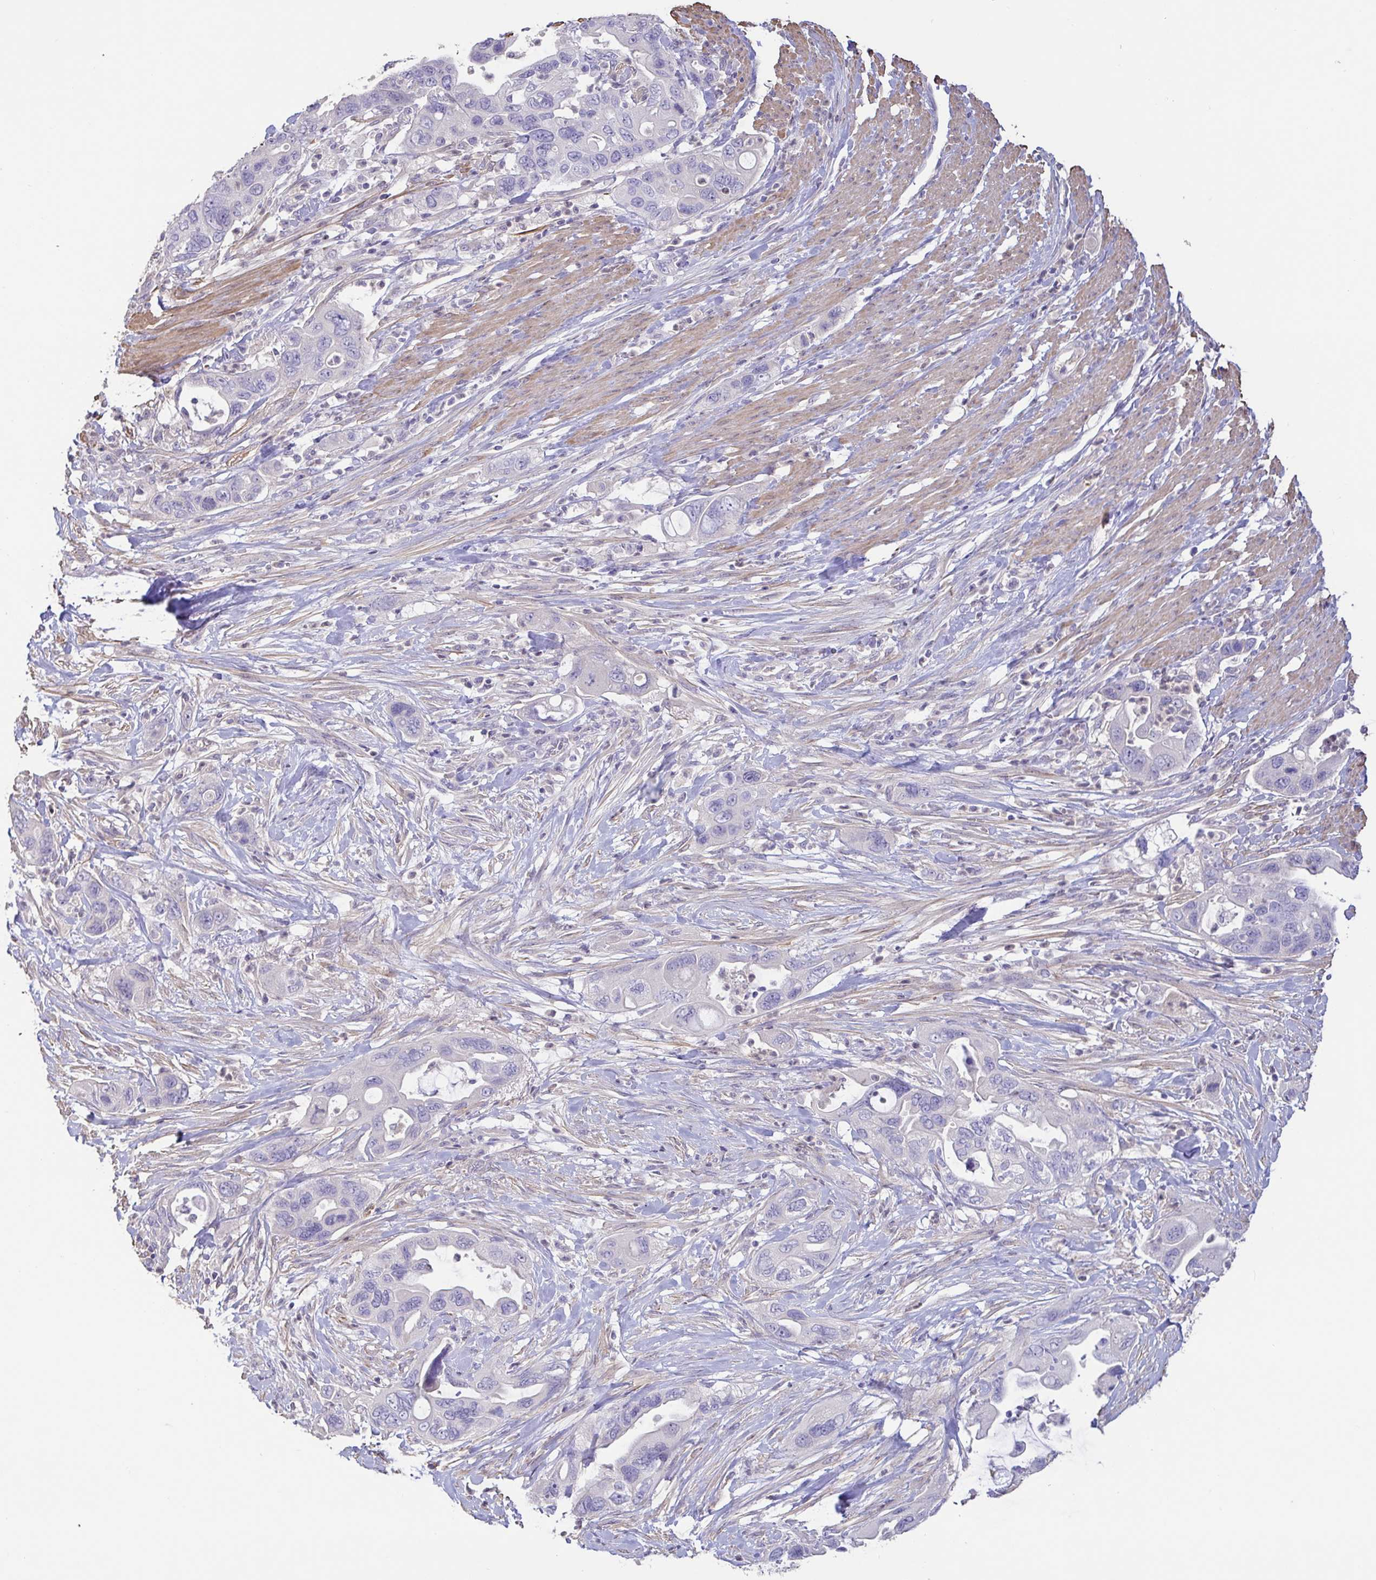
{"staining": {"intensity": "negative", "quantity": "none", "location": "none"}, "tissue": "pancreatic cancer", "cell_type": "Tumor cells", "image_type": "cancer", "snomed": [{"axis": "morphology", "description": "Adenocarcinoma, NOS"}, {"axis": "topography", "description": "Pancreas"}], "caption": "A photomicrograph of human pancreatic adenocarcinoma is negative for staining in tumor cells.", "gene": "PYGM", "patient": {"sex": "female", "age": 71}}